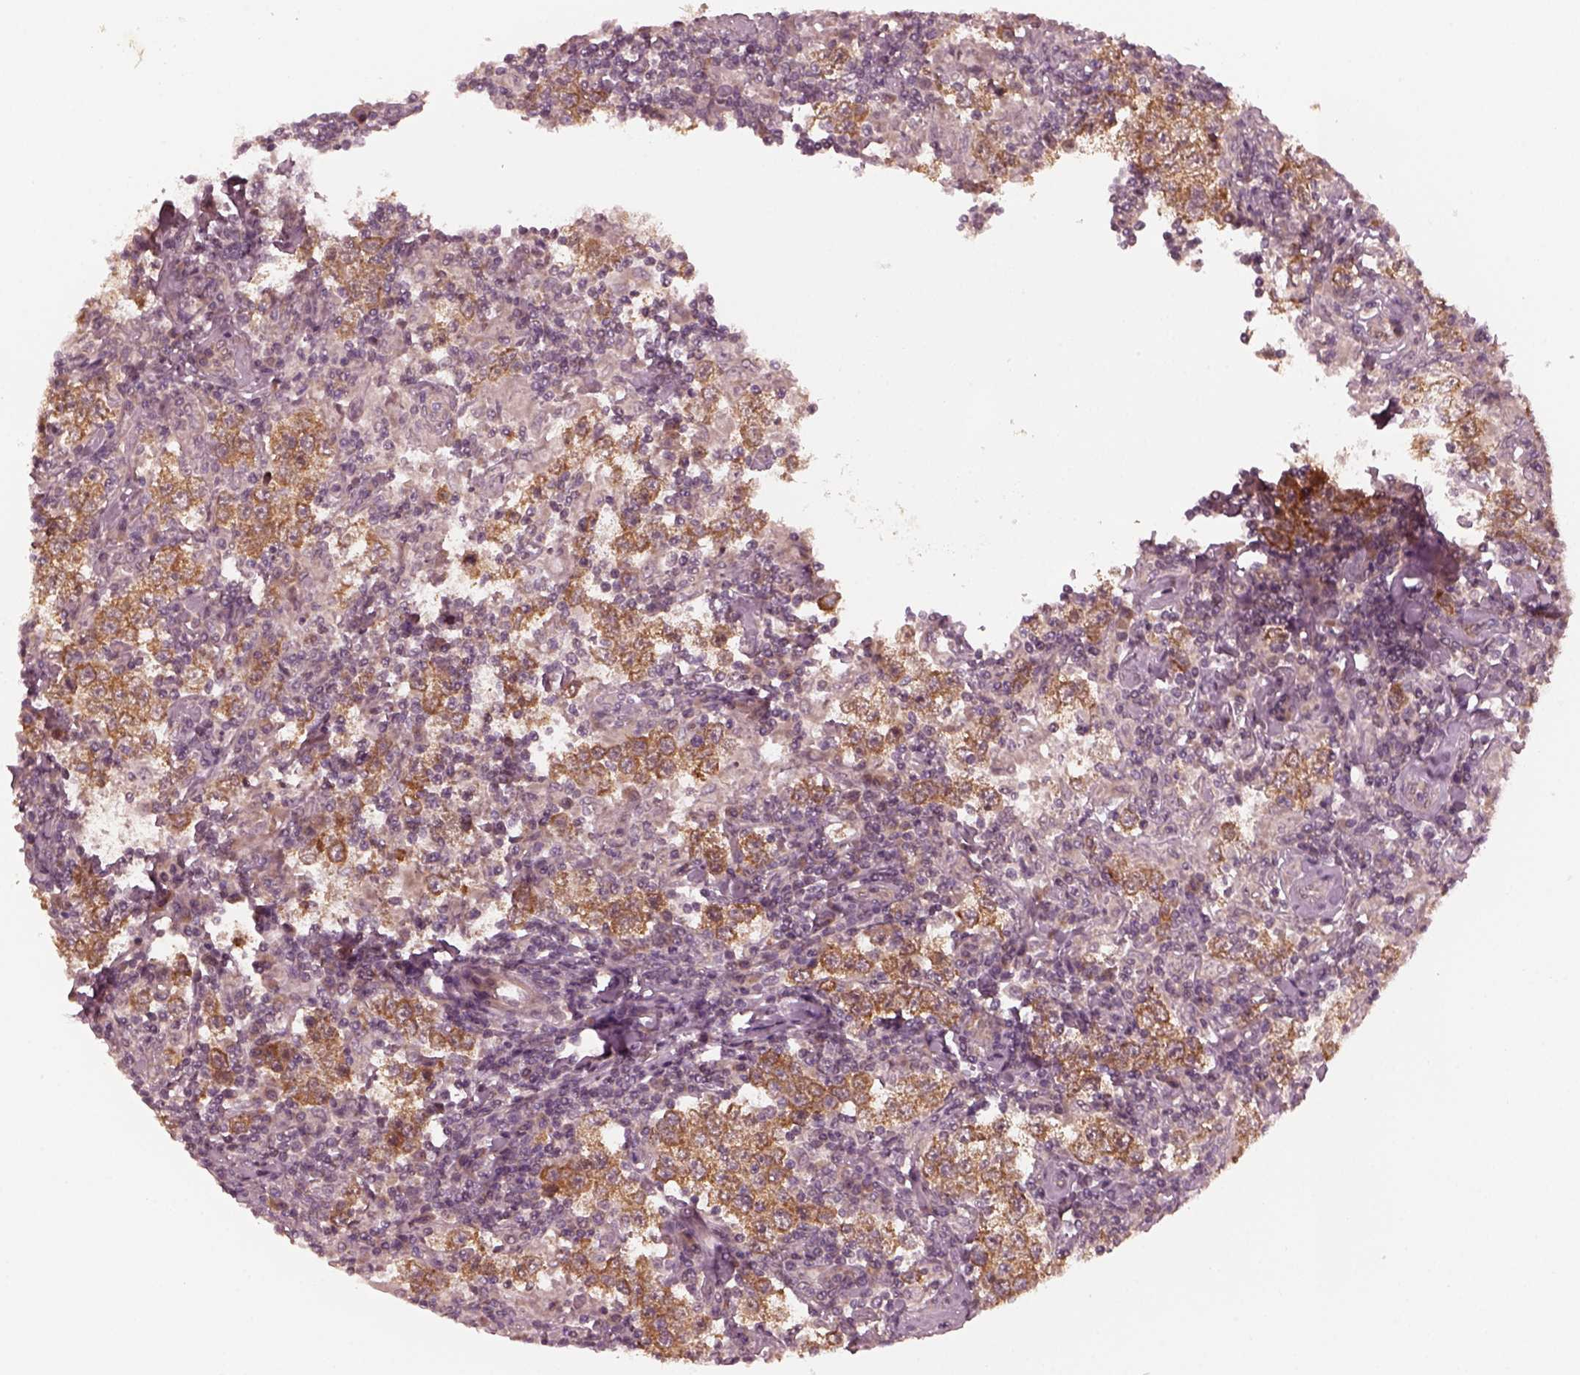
{"staining": {"intensity": "moderate", "quantity": ">75%", "location": "cytoplasmic/membranous"}, "tissue": "testis cancer", "cell_type": "Tumor cells", "image_type": "cancer", "snomed": [{"axis": "morphology", "description": "Seminoma, NOS"}, {"axis": "morphology", "description": "Carcinoma, Embryonal, NOS"}, {"axis": "topography", "description": "Testis"}], "caption": "Brown immunohistochemical staining in testis cancer (embryonal carcinoma) displays moderate cytoplasmic/membranous staining in about >75% of tumor cells. (Brightfield microscopy of DAB IHC at high magnification).", "gene": "FAF2", "patient": {"sex": "male", "age": 41}}